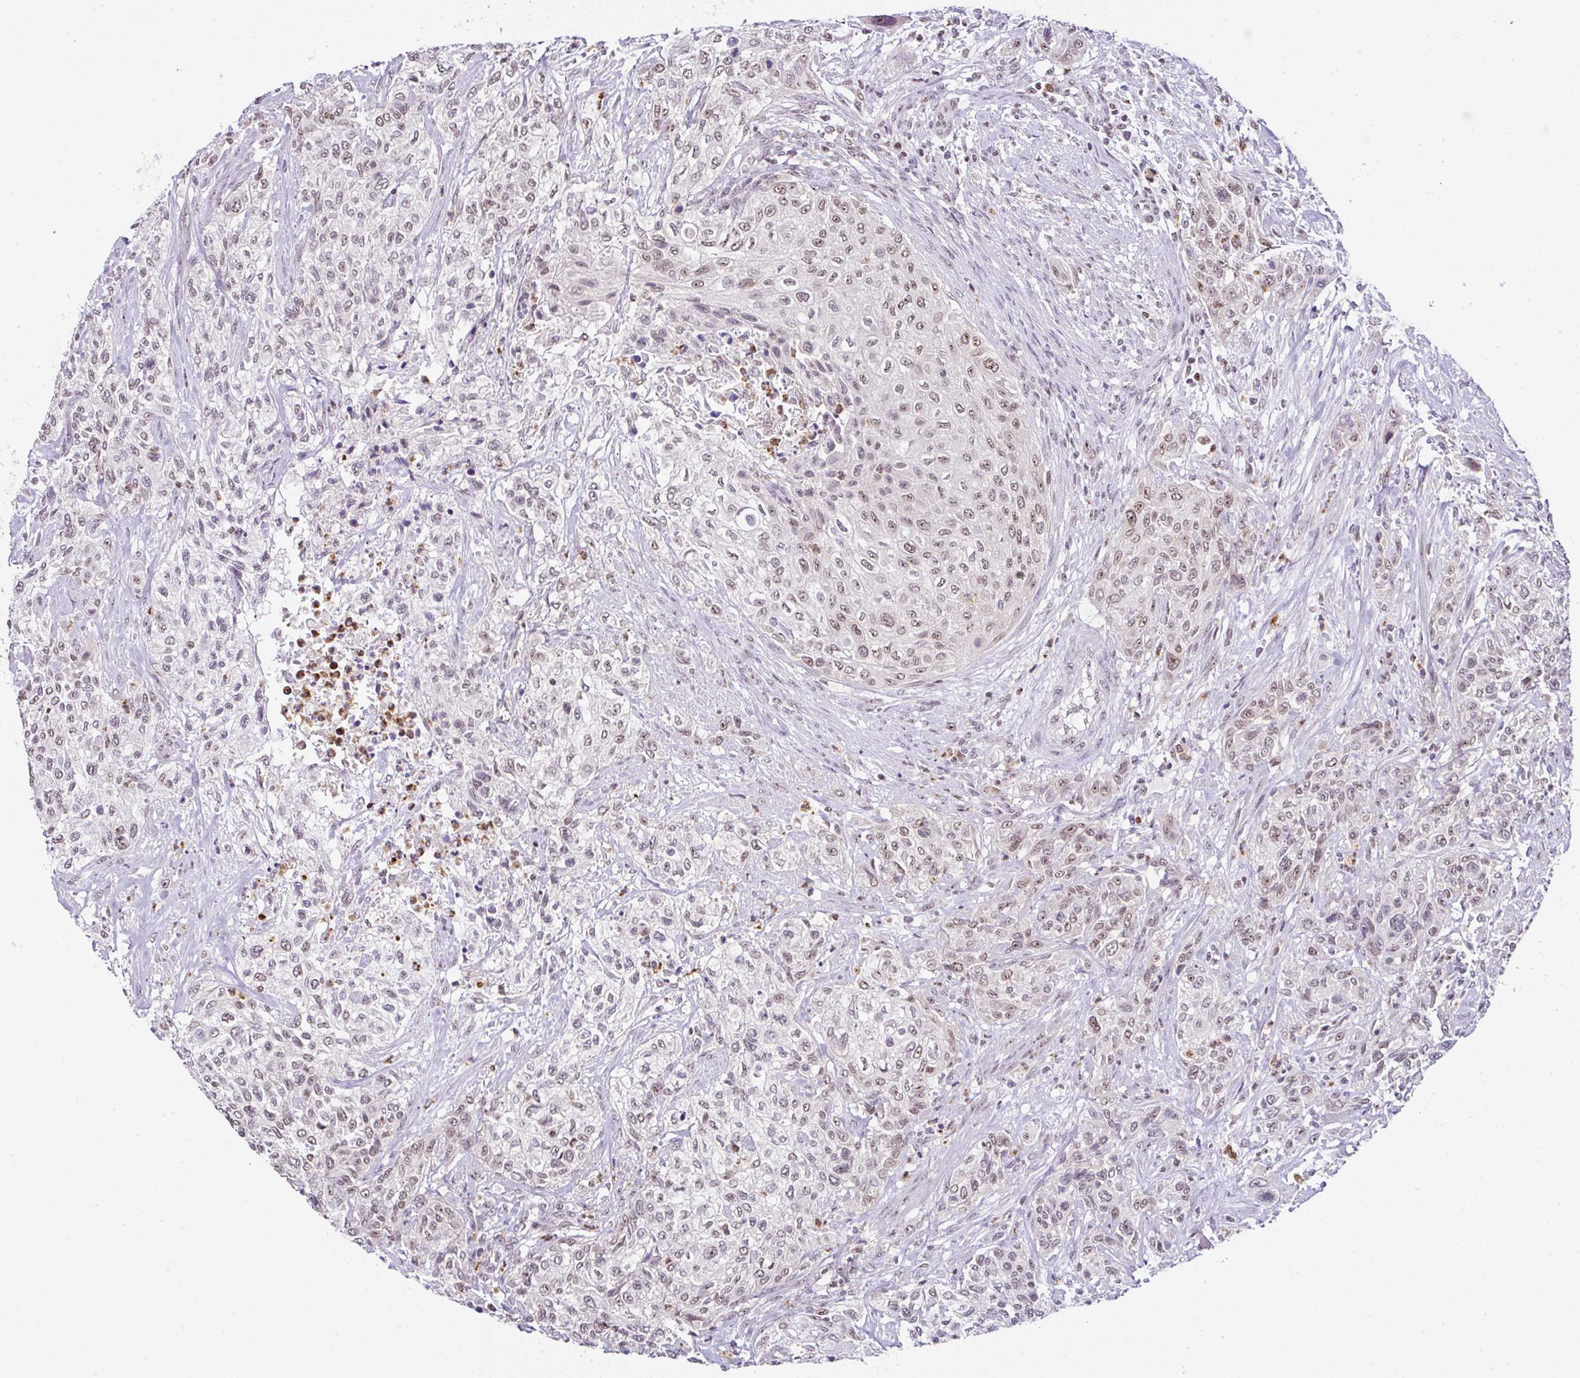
{"staining": {"intensity": "moderate", "quantity": ">75%", "location": "nuclear"}, "tissue": "urothelial cancer", "cell_type": "Tumor cells", "image_type": "cancer", "snomed": [{"axis": "morphology", "description": "Normal tissue, NOS"}, {"axis": "morphology", "description": "Urothelial carcinoma, NOS"}, {"axis": "topography", "description": "Urinary bladder"}, {"axis": "topography", "description": "Peripheral nerve tissue"}], "caption": "IHC of human urothelial cancer demonstrates medium levels of moderate nuclear expression in about >75% of tumor cells.", "gene": "PTPN2", "patient": {"sex": "male", "age": 35}}